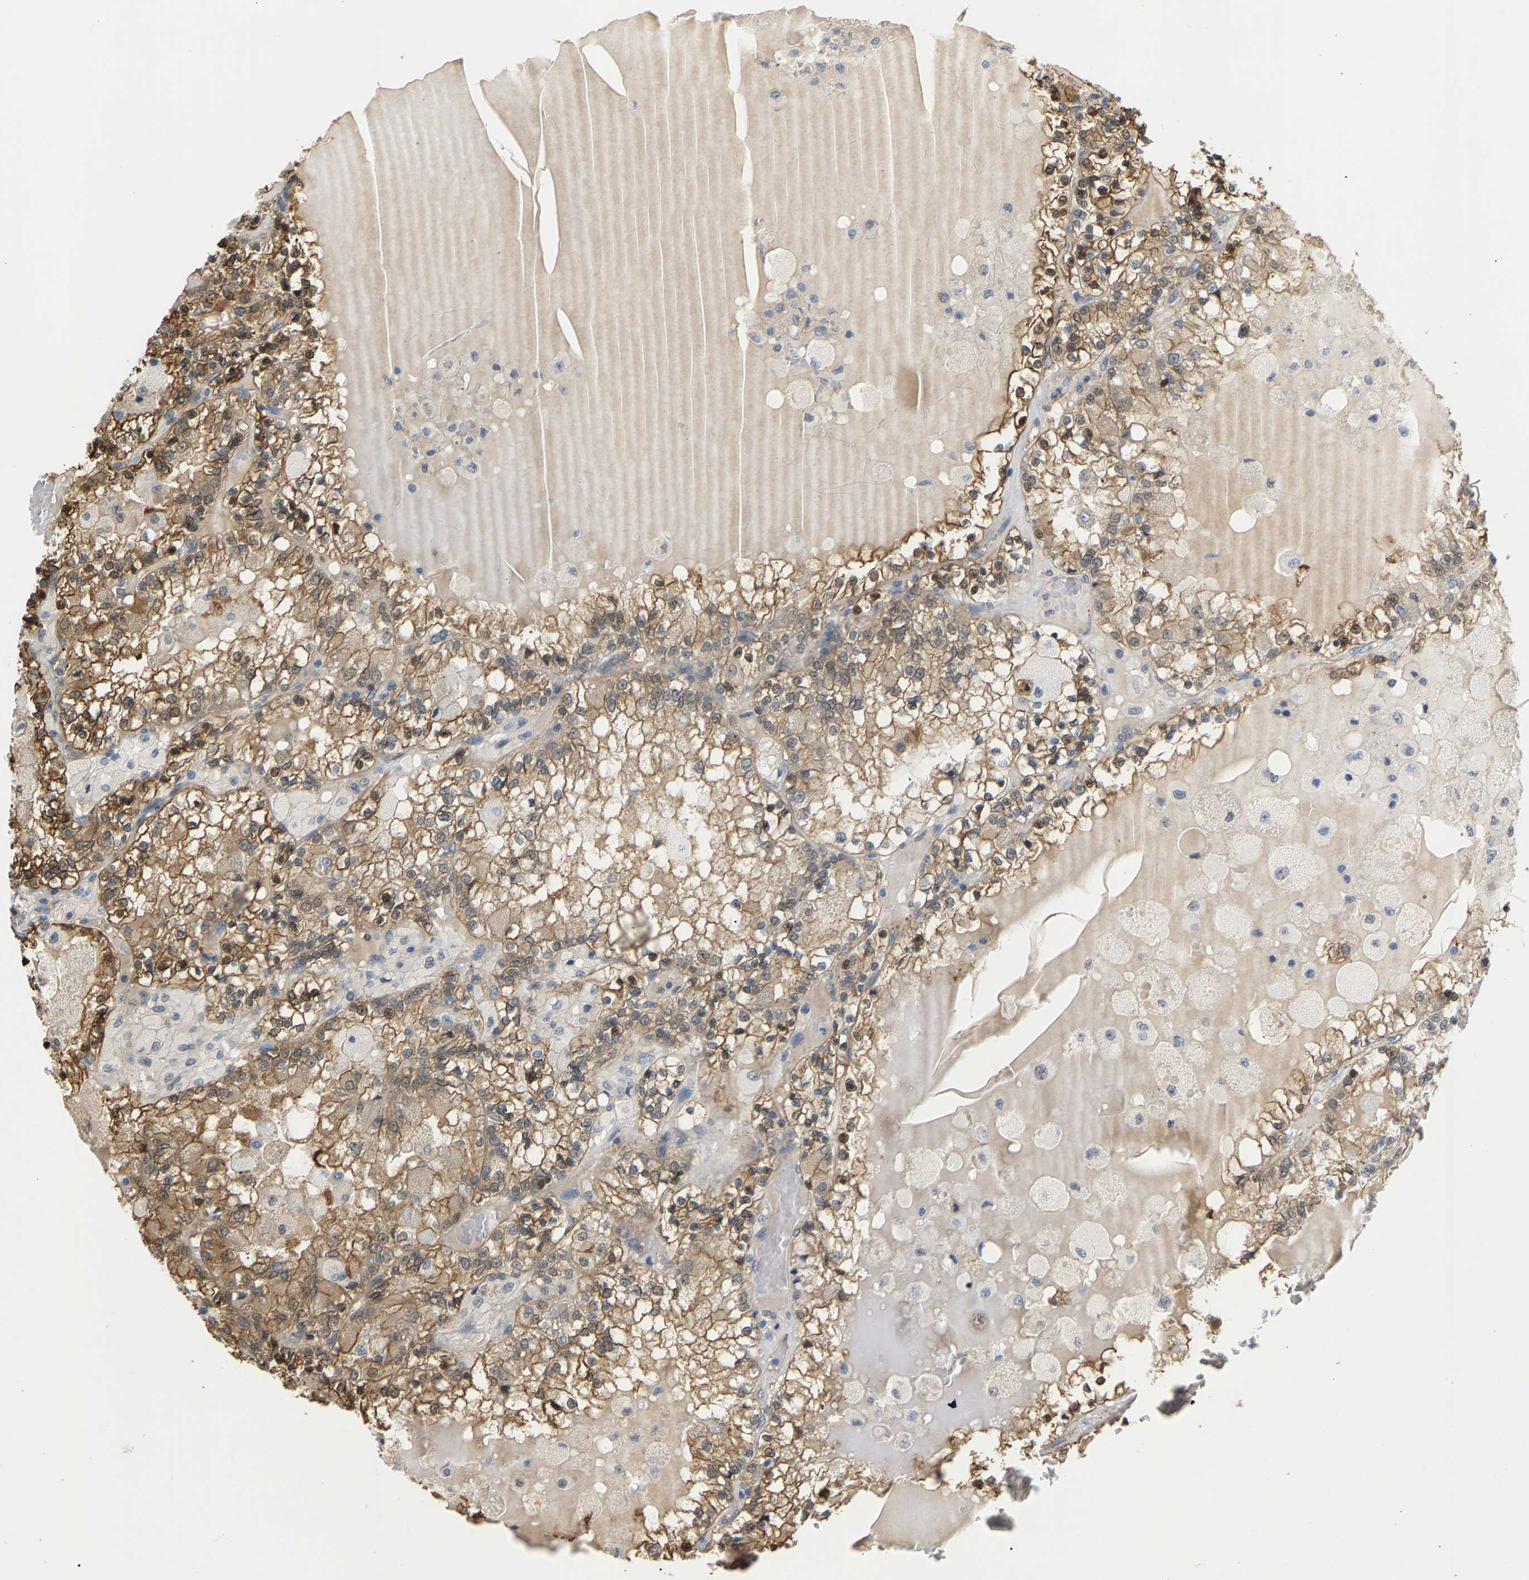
{"staining": {"intensity": "moderate", "quantity": ">75%", "location": "cytoplasmic/membranous"}, "tissue": "renal cancer", "cell_type": "Tumor cells", "image_type": "cancer", "snomed": [{"axis": "morphology", "description": "Adenocarcinoma, NOS"}, {"axis": "topography", "description": "Kidney"}], "caption": "Immunohistochemistry of human renal cancer (adenocarcinoma) exhibits medium levels of moderate cytoplasmic/membranous staining in about >75% of tumor cells.", "gene": "KRTAP27-1", "patient": {"sex": "female", "age": 56}}